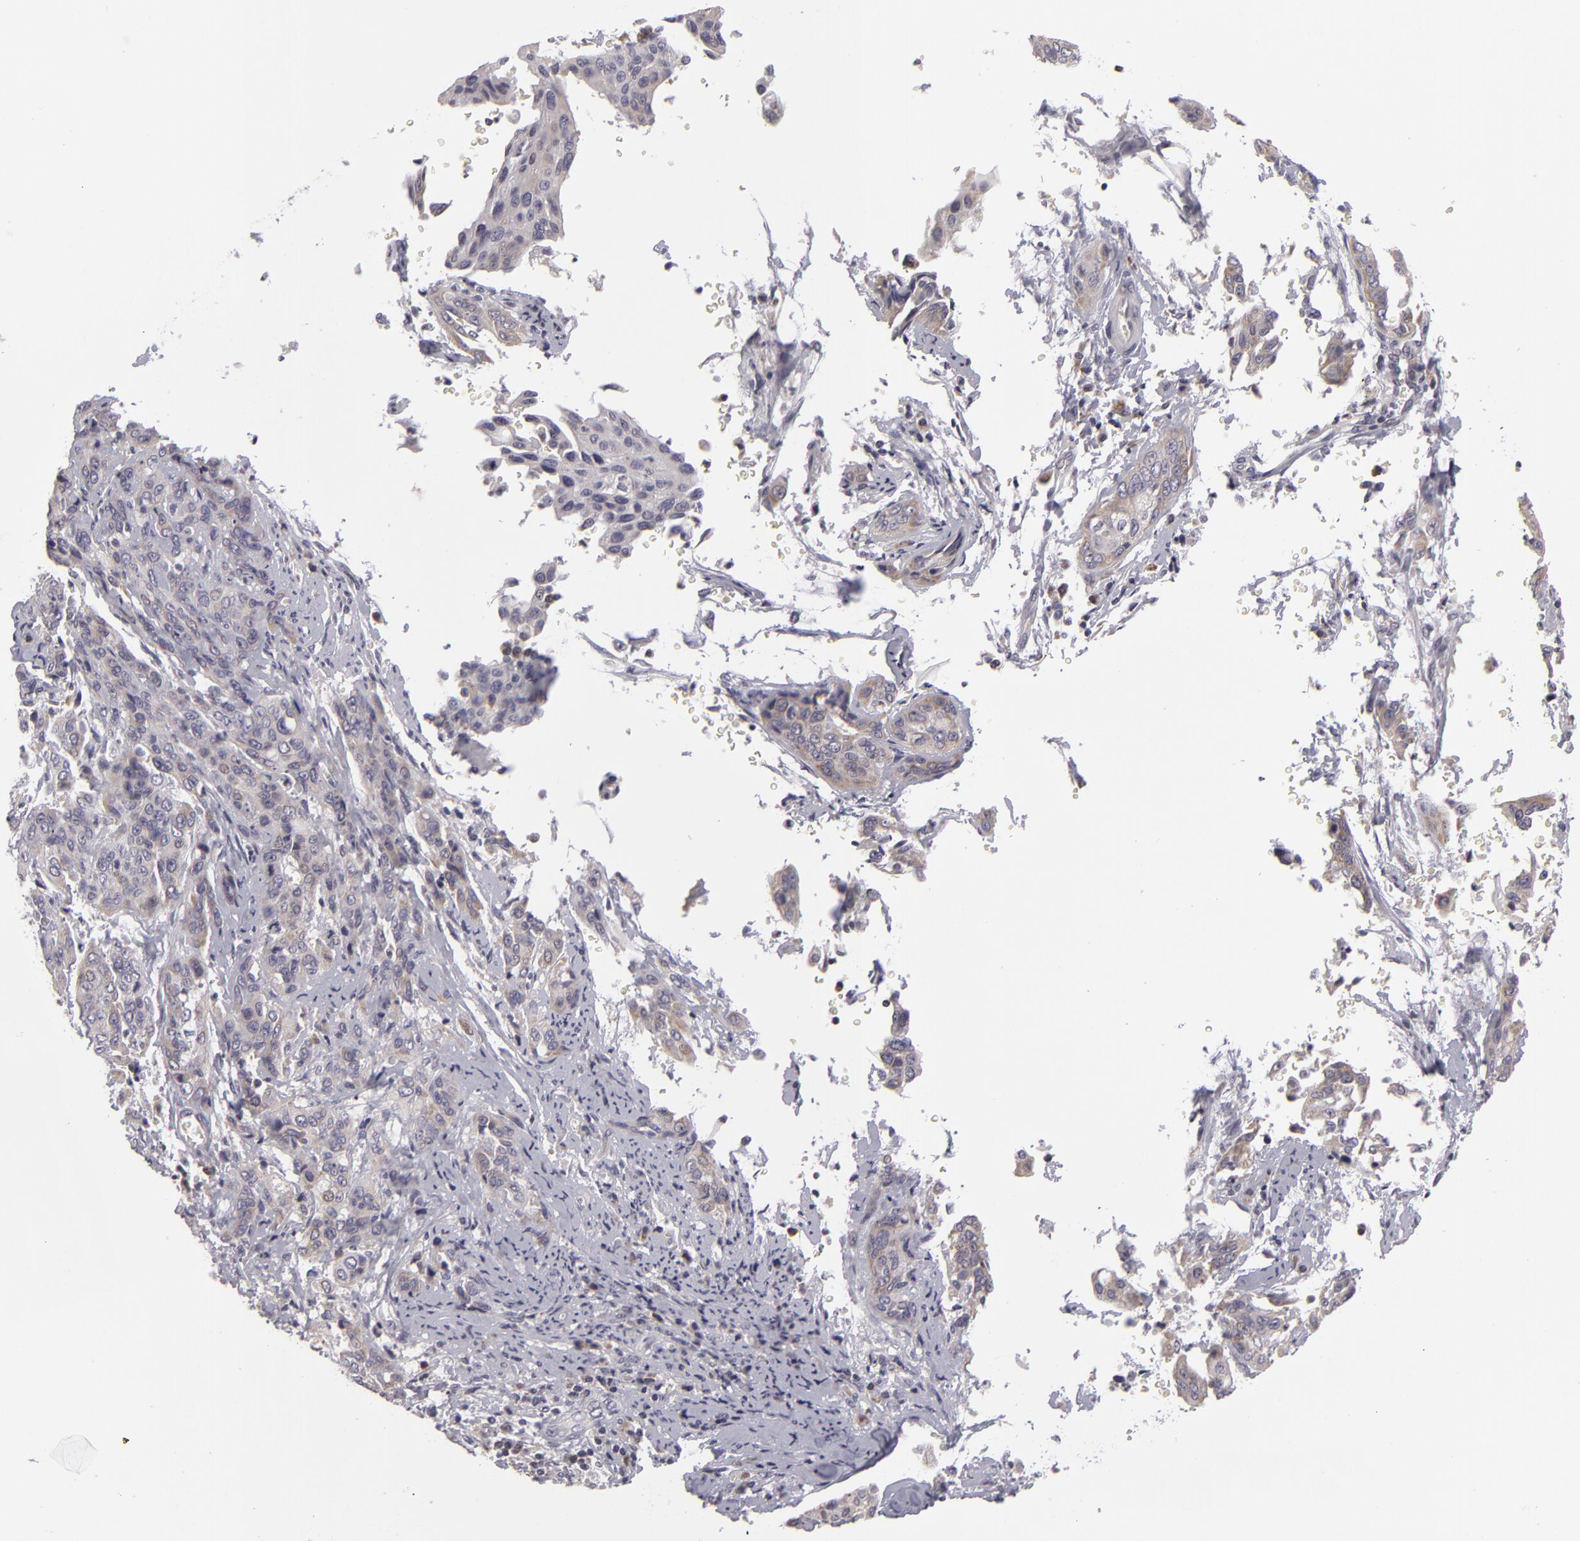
{"staining": {"intensity": "weak", "quantity": "25%-75%", "location": "cytoplasmic/membranous"}, "tissue": "cervical cancer", "cell_type": "Tumor cells", "image_type": "cancer", "snomed": [{"axis": "morphology", "description": "Squamous cell carcinoma, NOS"}, {"axis": "topography", "description": "Cervix"}], "caption": "Immunohistochemistry (IHC) of cervical cancer shows low levels of weak cytoplasmic/membranous staining in about 25%-75% of tumor cells. (Stains: DAB (3,3'-diaminobenzidine) in brown, nuclei in blue, Microscopy: brightfield microscopy at high magnification).", "gene": "ATP2B3", "patient": {"sex": "female", "age": 41}}